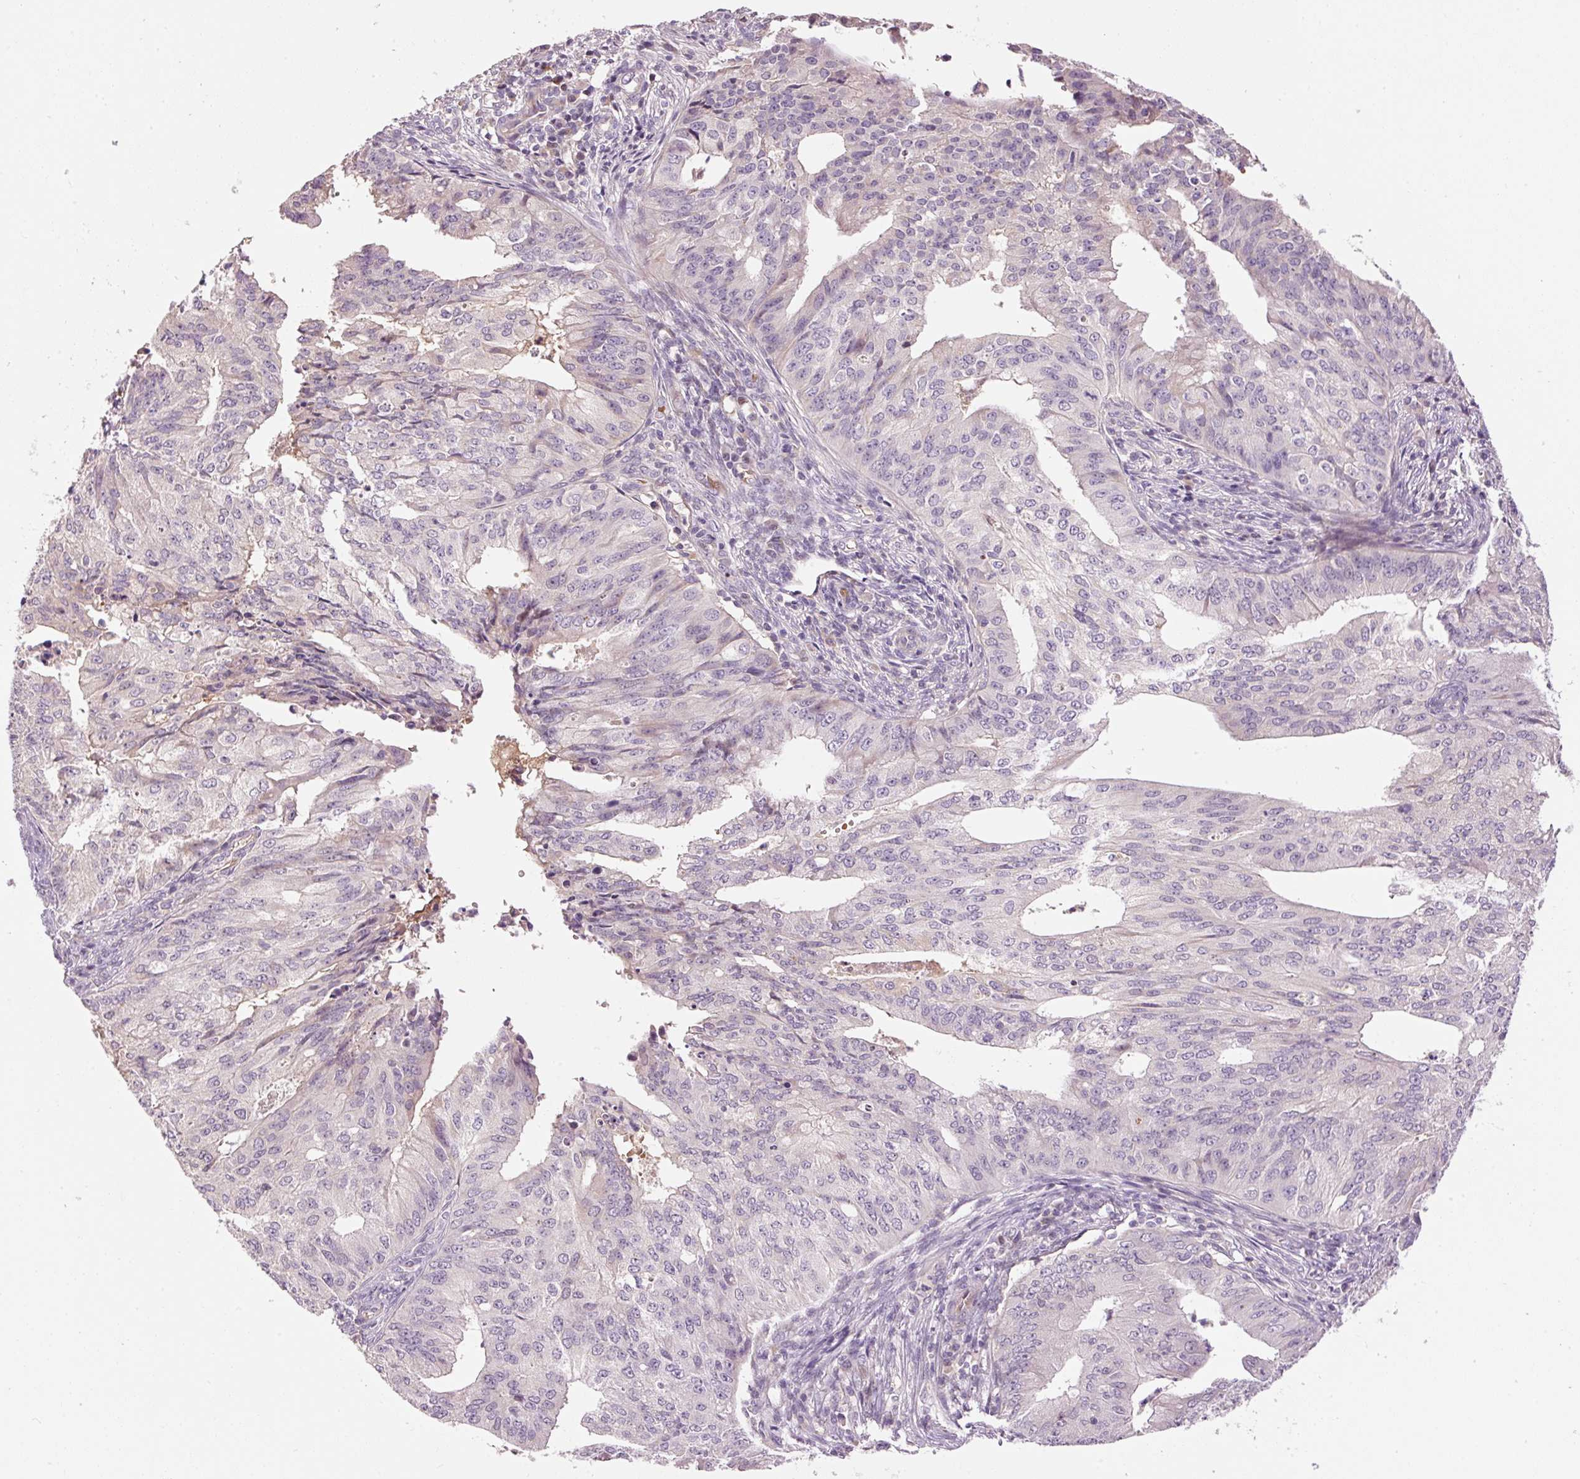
{"staining": {"intensity": "negative", "quantity": "none", "location": "none"}, "tissue": "endometrial cancer", "cell_type": "Tumor cells", "image_type": "cancer", "snomed": [{"axis": "morphology", "description": "Adenocarcinoma, NOS"}, {"axis": "topography", "description": "Endometrium"}], "caption": "Protein analysis of endometrial cancer (adenocarcinoma) demonstrates no significant positivity in tumor cells.", "gene": "CMTM8", "patient": {"sex": "female", "age": 50}}